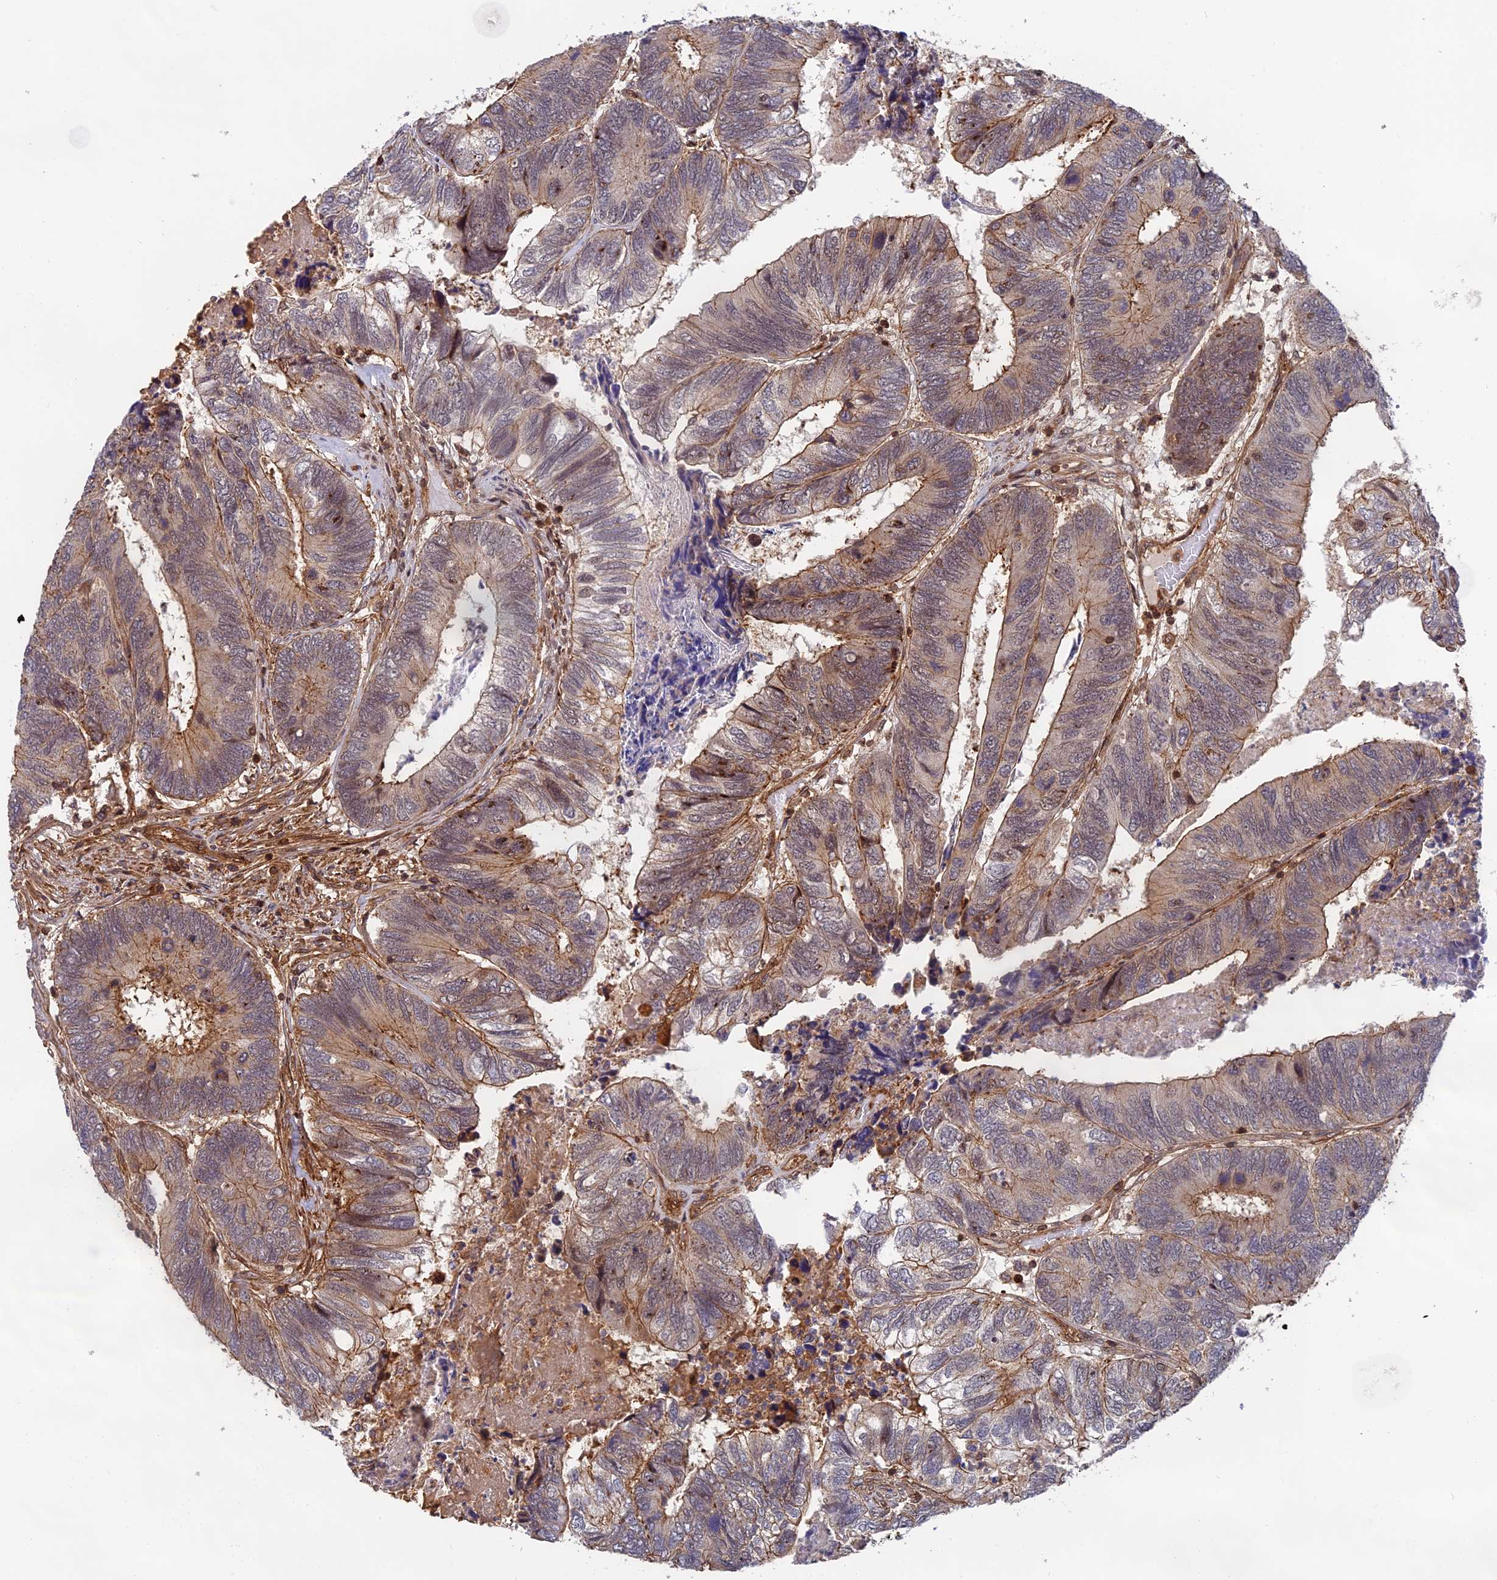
{"staining": {"intensity": "moderate", "quantity": "25%-75%", "location": "cytoplasmic/membranous"}, "tissue": "colorectal cancer", "cell_type": "Tumor cells", "image_type": "cancer", "snomed": [{"axis": "morphology", "description": "Adenocarcinoma, NOS"}, {"axis": "topography", "description": "Colon"}], "caption": "The immunohistochemical stain labels moderate cytoplasmic/membranous staining in tumor cells of colorectal adenocarcinoma tissue. Using DAB (3,3'-diaminobenzidine) (brown) and hematoxylin (blue) stains, captured at high magnification using brightfield microscopy.", "gene": "OSBPL1A", "patient": {"sex": "female", "age": 67}}